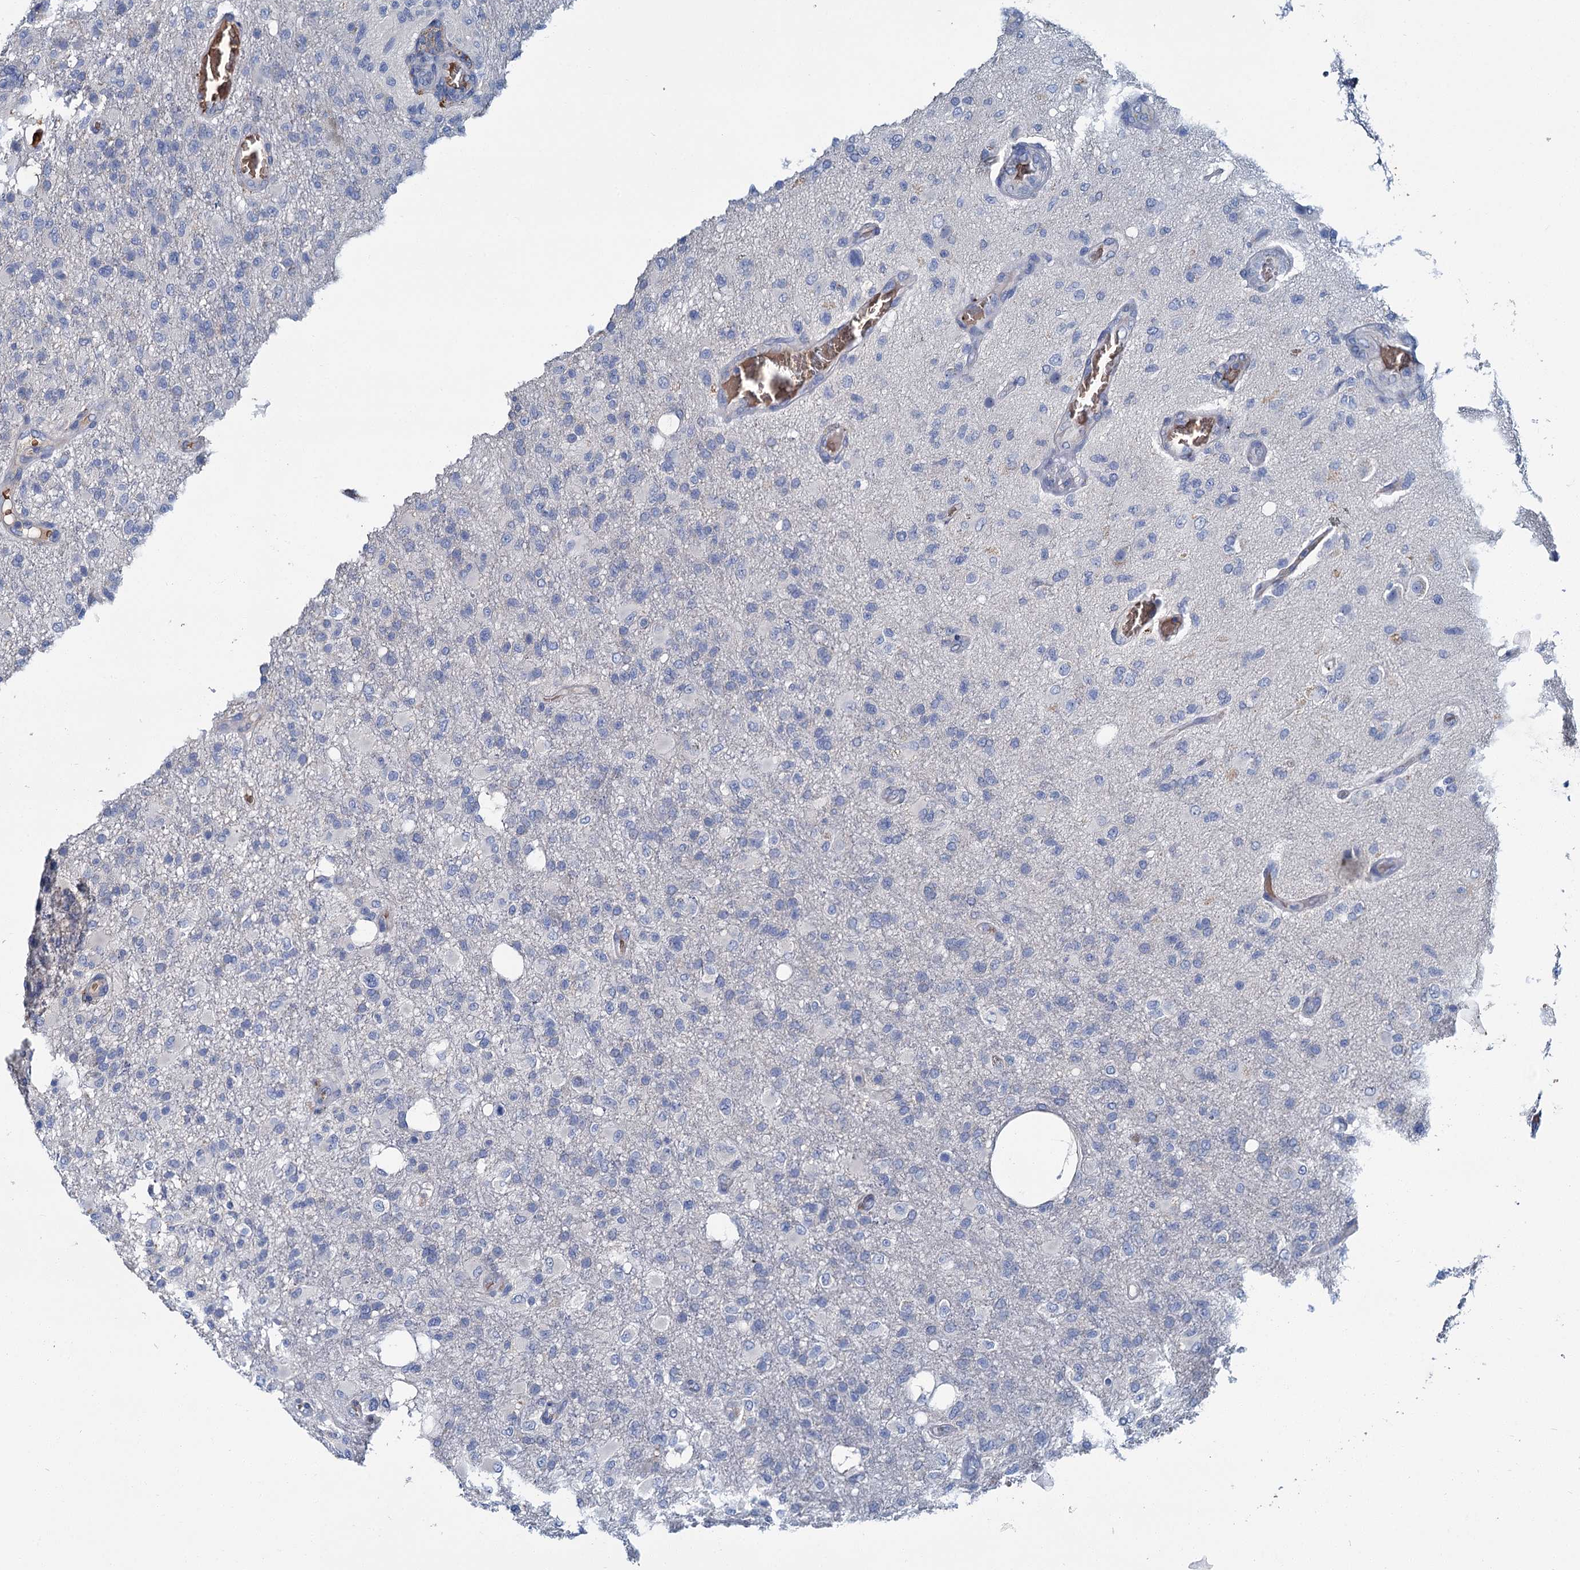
{"staining": {"intensity": "negative", "quantity": "none", "location": "none"}, "tissue": "glioma", "cell_type": "Tumor cells", "image_type": "cancer", "snomed": [{"axis": "morphology", "description": "Glioma, malignant, High grade"}, {"axis": "topography", "description": "Brain"}], "caption": "An immunohistochemistry (IHC) micrograph of glioma is shown. There is no staining in tumor cells of glioma. Brightfield microscopy of immunohistochemistry stained with DAB (brown) and hematoxylin (blue), captured at high magnification.", "gene": "ATG2A", "patient": {"sex": "female", "age": 74}}